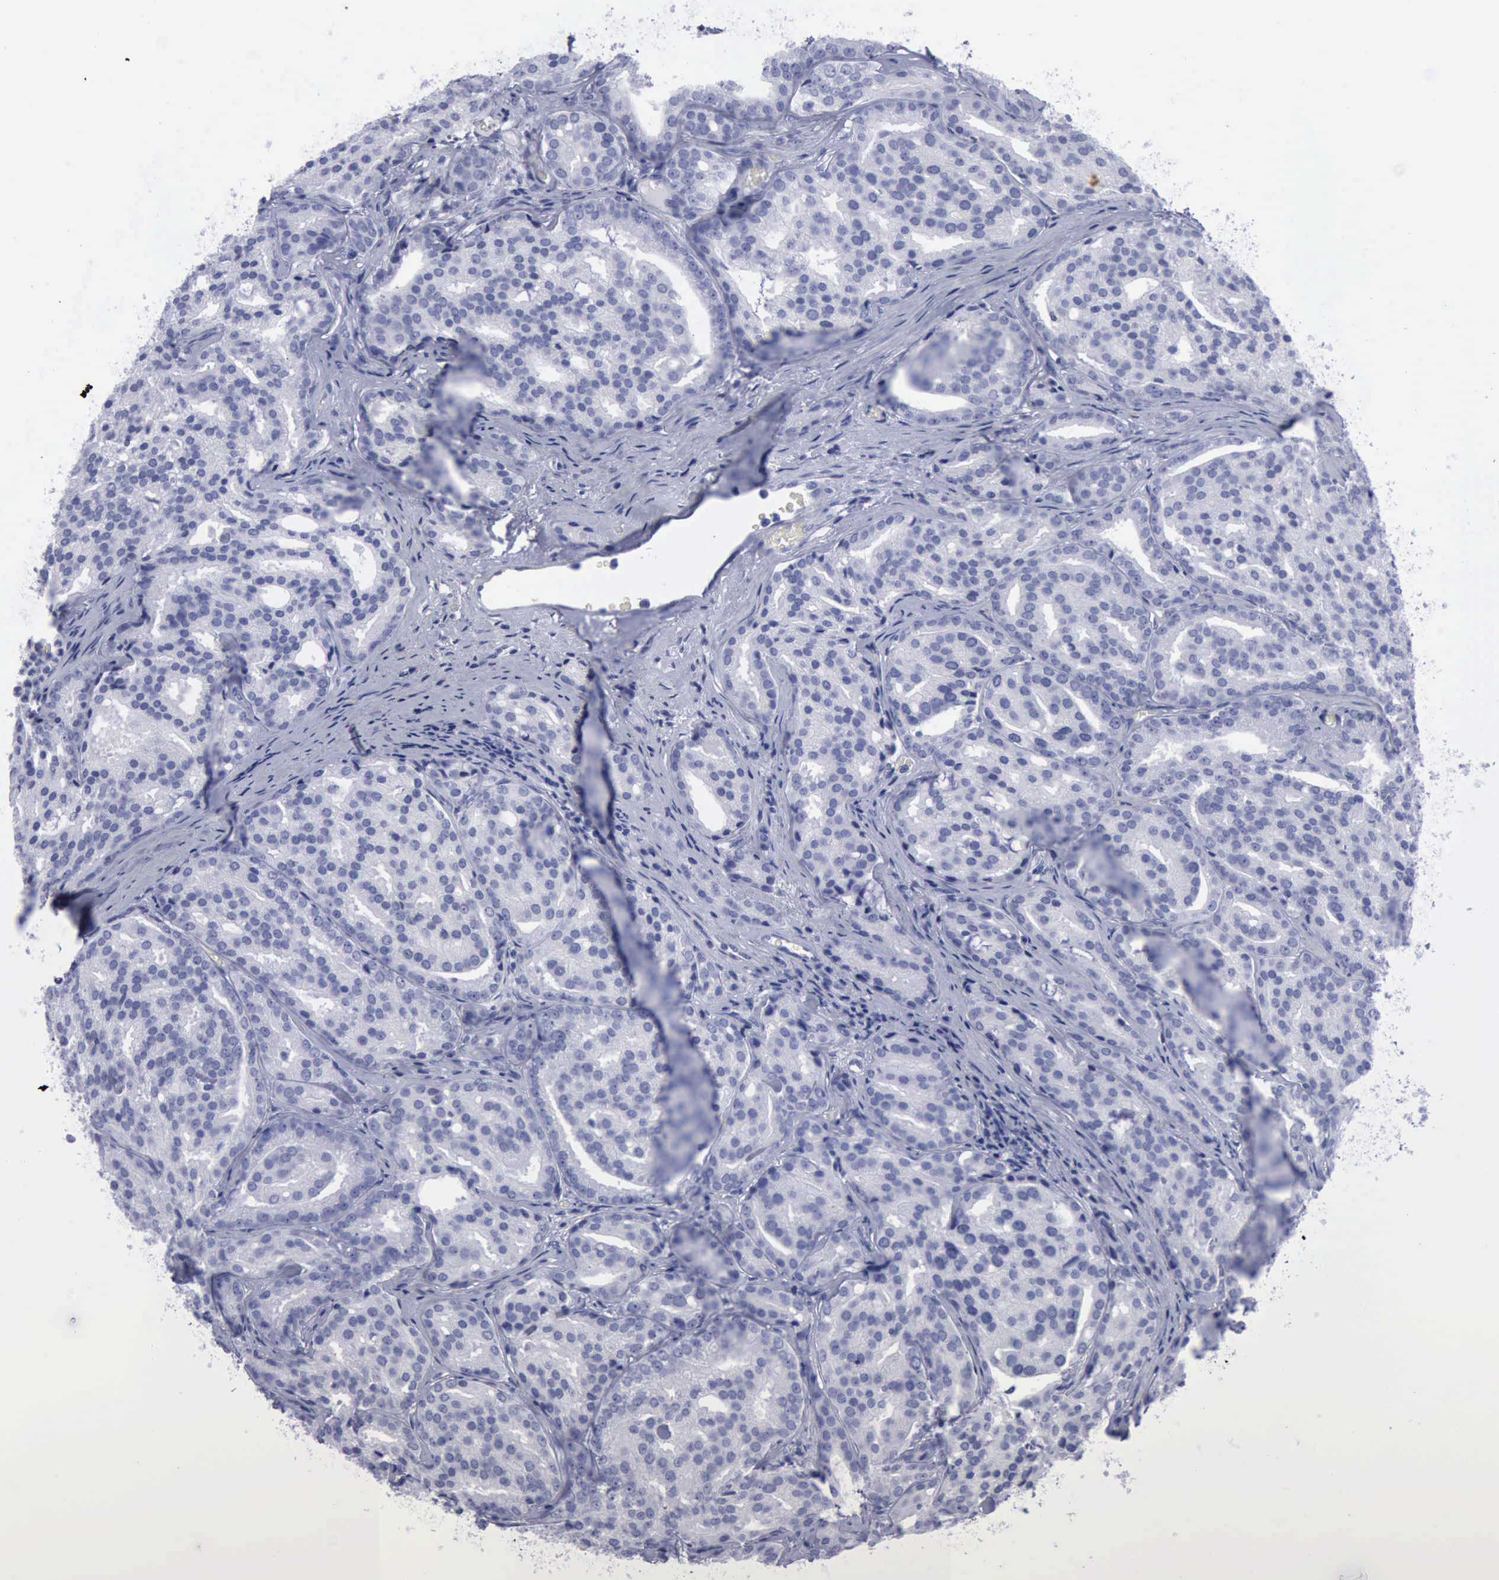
{"staining": {"intensity": "negative", "quantity": "none", "location": "none"}, "tissue": "prostate cancer", "cell_type": "Tumor cells", "image_type": "cancer", "snomed": [{"axis": "morphology", "description": "Adenocarcinoma, High grade"}, {"axis": "topography", "description": "Prostate"}], "caption": "High power microscopy image of an IHC image of prostate high-grade adenocarcinoma, revealing no significant expression in tumor cells. (Brightfield microscopy of DAB IHC at high magnification).", "gene": "KRT13", "patient": {"sex": "male", "age": 64}}